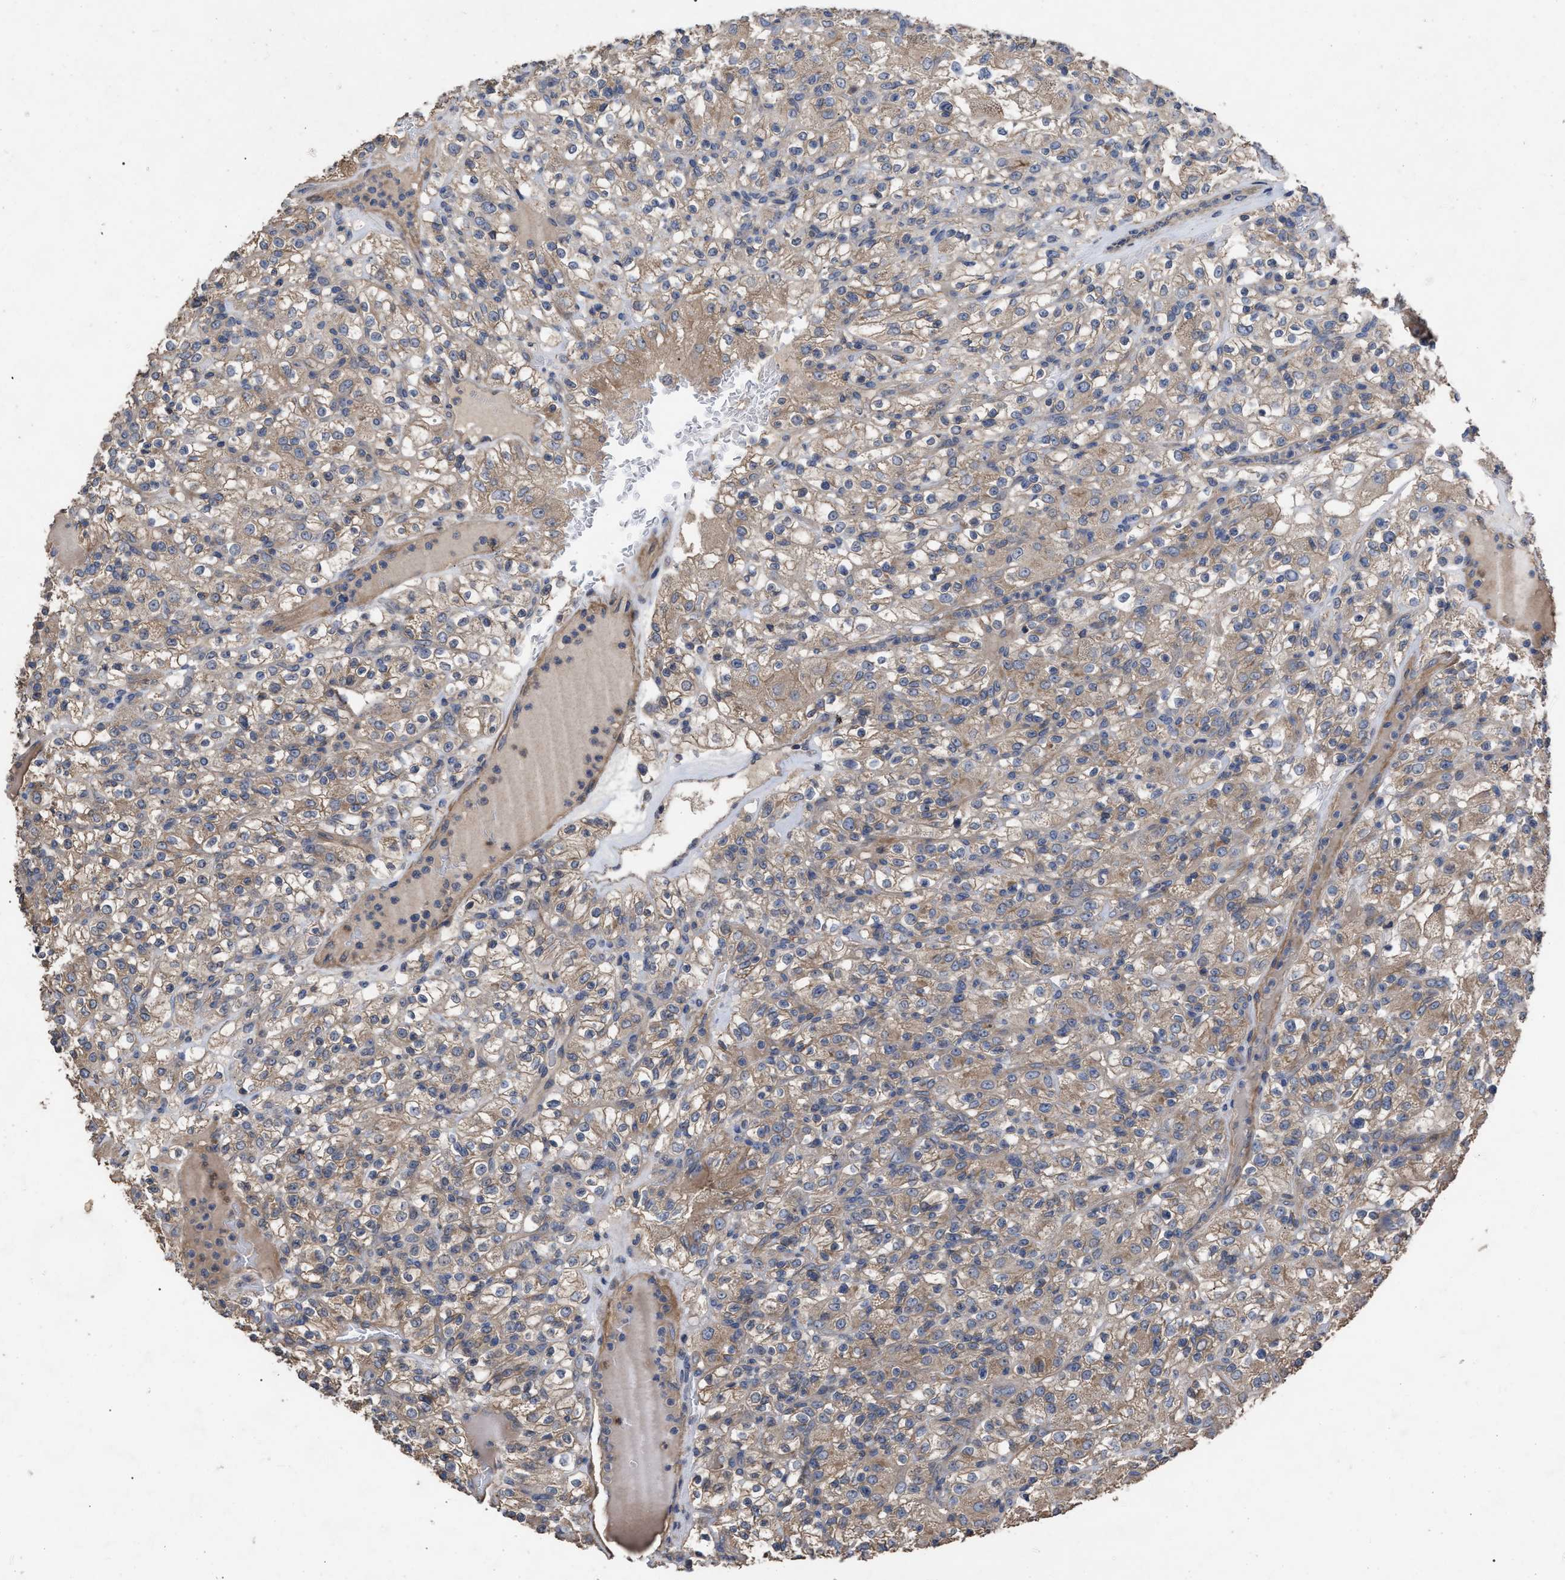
{"staining": {"intensity": "weak", "quantity": ">75%", "location": "cytoplasmic/membranous"}, "tissue": "renal cancer", "cell_type": "Tumor cells", "image_type": "cancer", "snomed": [{"axis": "morphology", "description": "Normal tissue, NOS"}, {"axis": "morphology", "description": "Adenocarcinoma, NOS"}, {"axis": "topography", "description": "Kidney"}], "caption": "Immunohistochemistry (IHC) staining of renal cancer, which shows low levels of weak cytoplasmic/membranous expression in about >75% of tumor cells indicating weak cytoplasmic/membranous protein positivity. The staining was performed using DAB (3,3'-diaminobenzidine) (brown) for protein detection and nuclei were counterstained in hematoxylin (blue).", "gene": "BTN2A1", "patient": {"sex": "female", "age": 72}}